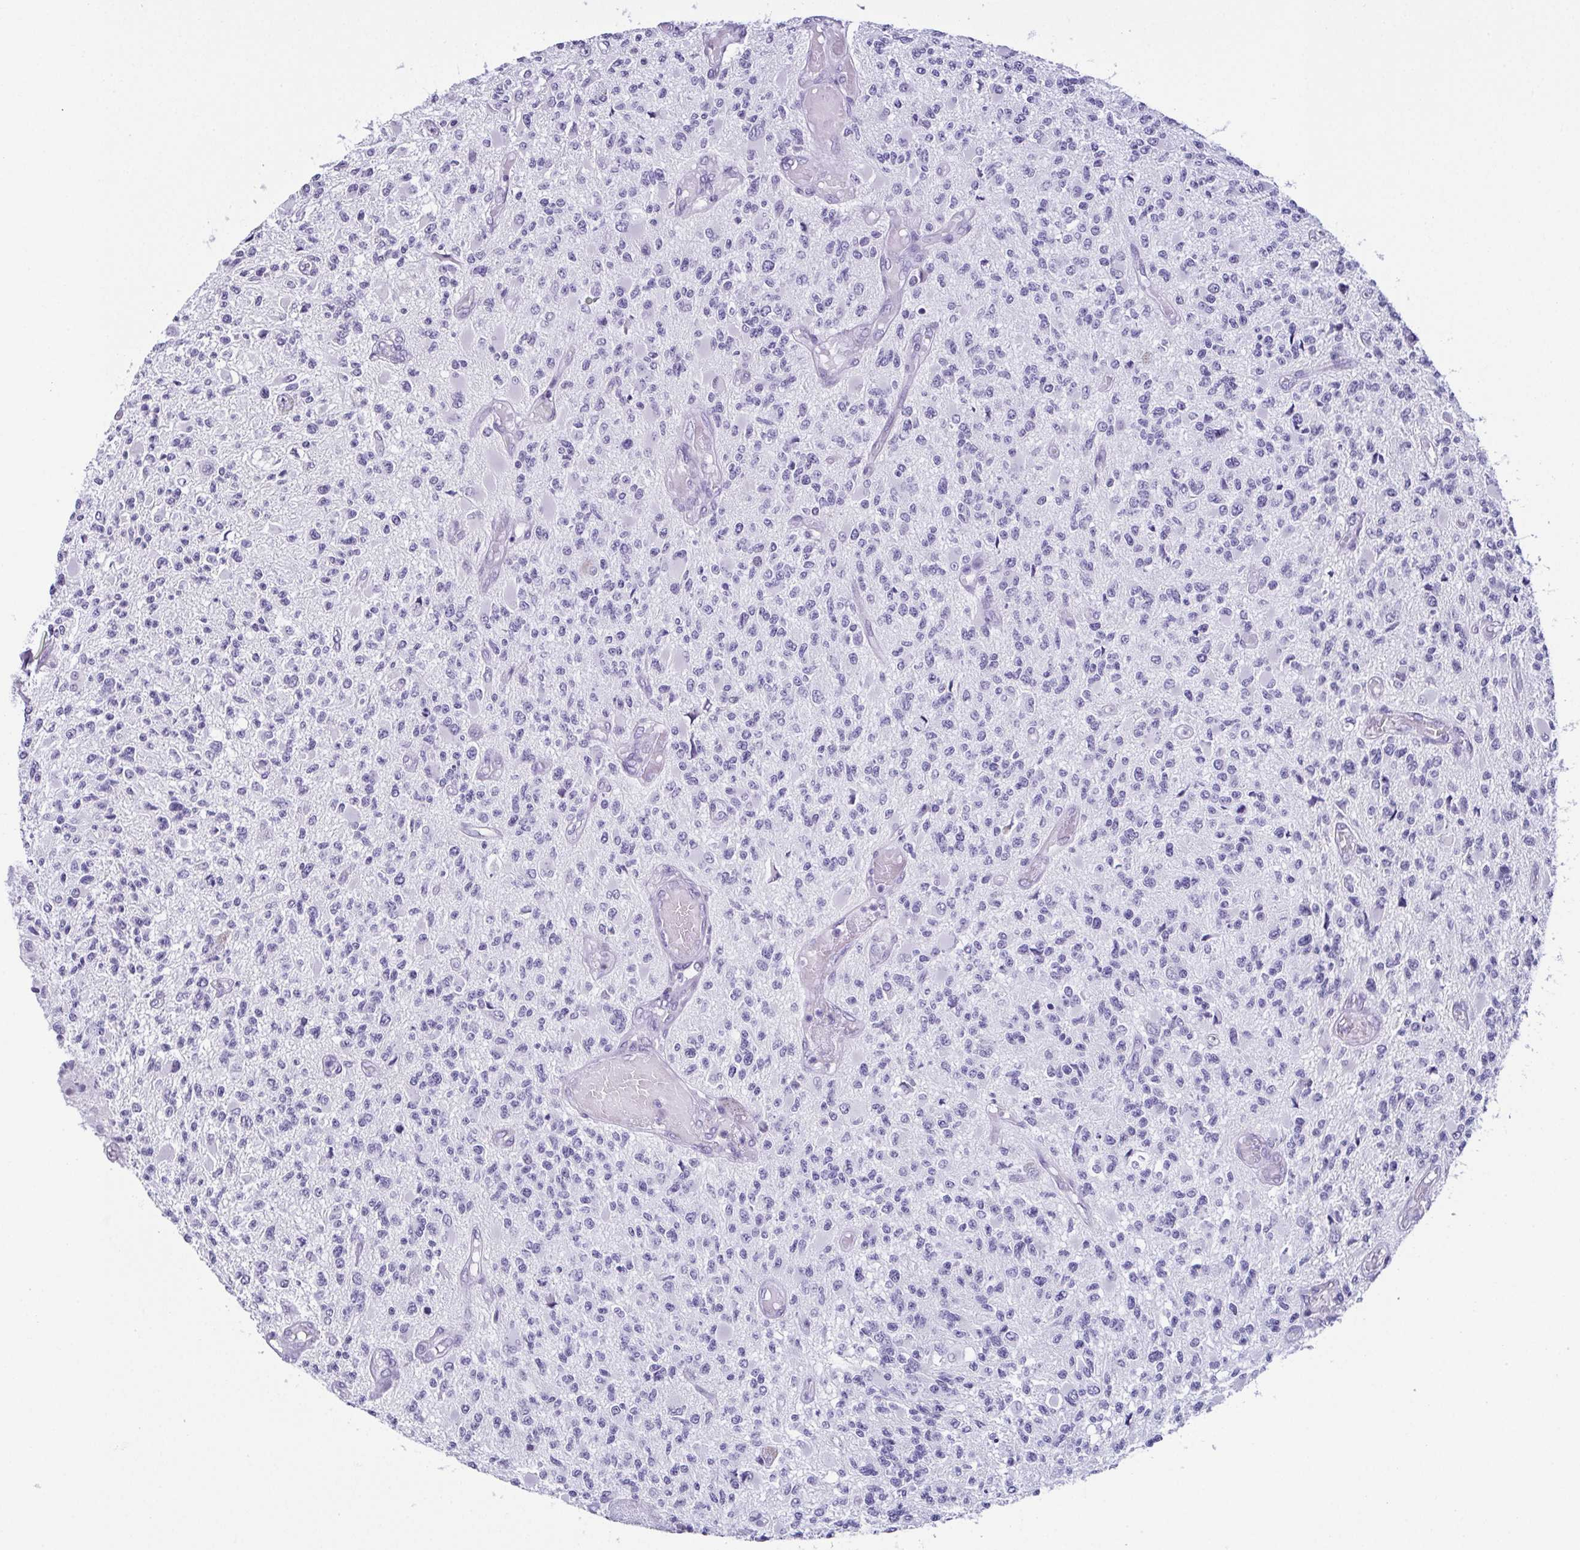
{"staining": {"intensity": "negative", "quantity": "none", "location": "none"}, "tissue": "glioma", "cell_type": "Tumor cells", "image_type": "cancer", "snomed": [{"axis": "morphology", "description": "Glioma, malignant, High grade"}, {"axis": "topography", "description": "Brain"}], "caption": "DAB (3,3'-diaminobenzidine) immunohistochemical staining of human glioma displays no significant positivity in tumor cells.", "gene": "ESX1", "patient": {"sex": "female", "age": 63}}